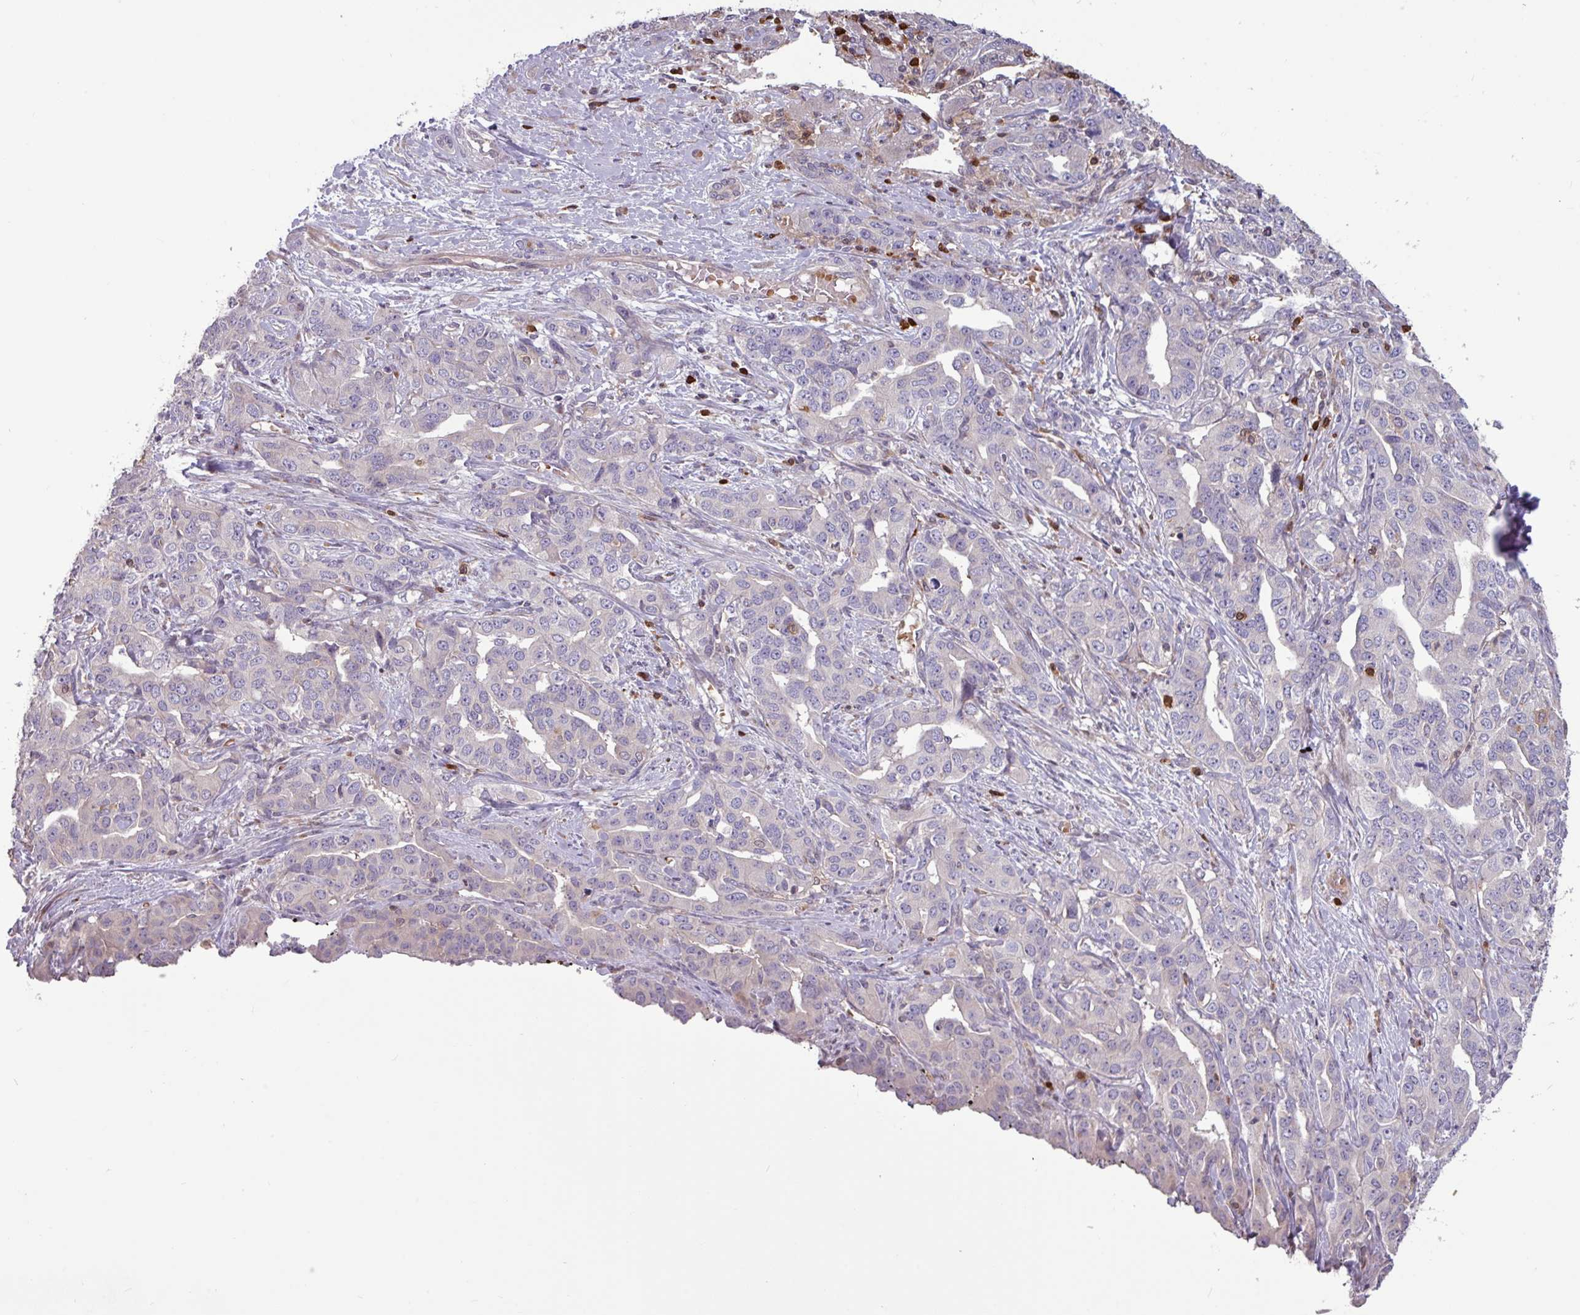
{"staining": {"intensity": "negative", "quantity": "none", "location": "none"}, "tissue": "liver cancer", "cell_type": "Tumor cells", "image_type": "cancer", "snomed": [{"axis": "morphology", "description": "Cholangiocarcinoma"}, {"axis": "topography", "description": "Liver"}], "caption": "This histopathology image is of liver cancer stained with immunohistochemistry (IHC) to label a protein in brown with the nuclei are counter-stained blue. There is no positivity in tumor cells.", "gene": "SEC61G", "patient": {"sex": "male", "age": 59}}